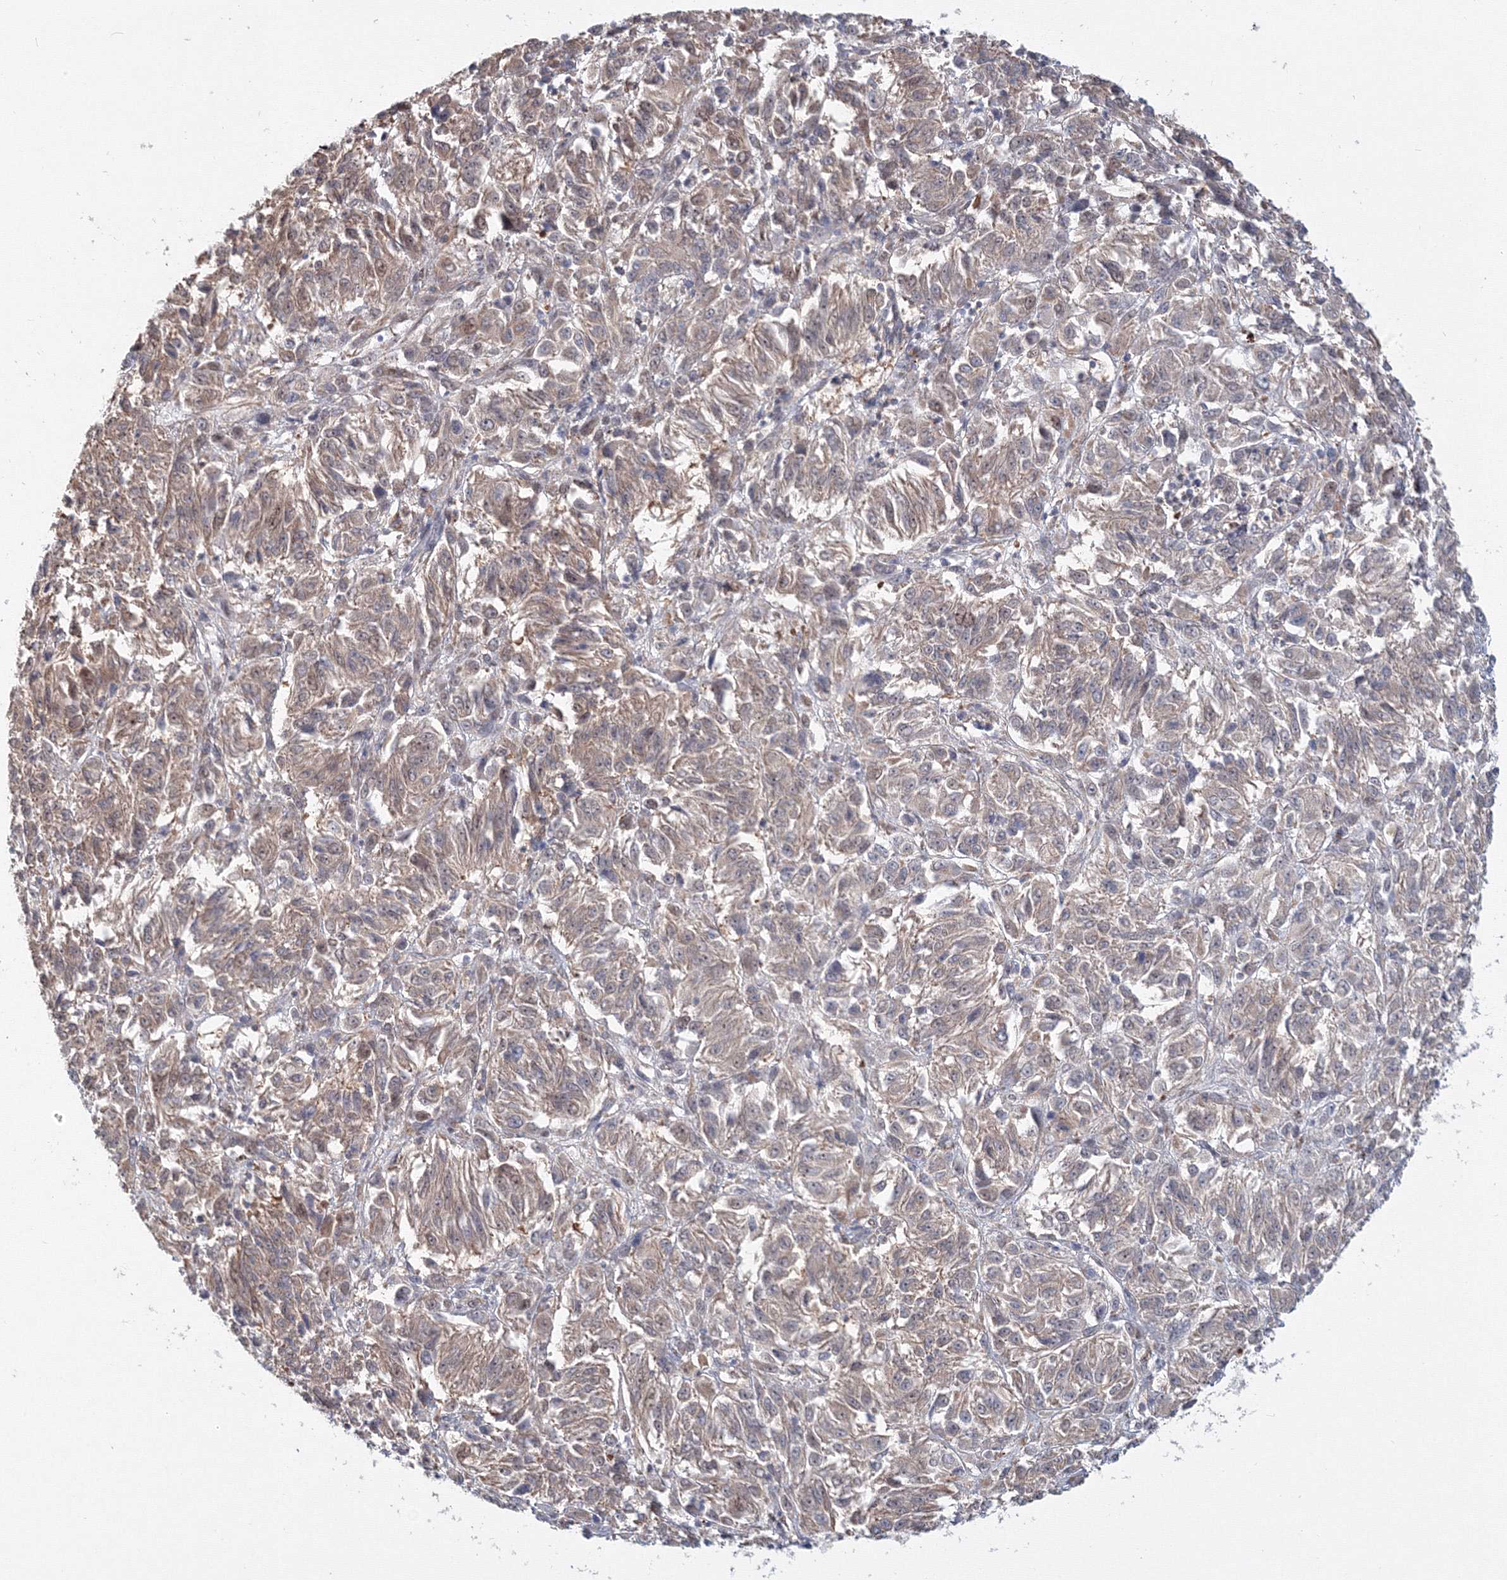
{"staining": {"intensity": "weak", "quantity": "25%-75%", "location": "cytoplasmic/membranous"}, "tissue": "melanoma", "cell_type": "Tumor cells", "image_type": "cancer", "snomed": [{"axis": "morphology", "description": "Malignant melanoma, Metastatic site"}, {"axis": "topography", "description": "Lung"}], "caption": "High-power microscopy captured an immunohistochemistry (IHC) micrograph of malignant melanoma (metastatic site), revealing weak cytoplasmic/membranous staining in approximately 25%-75% of tumor cells.", "gene": "ARHGAP21", "patient": {"sex": "male", "age": 64}}